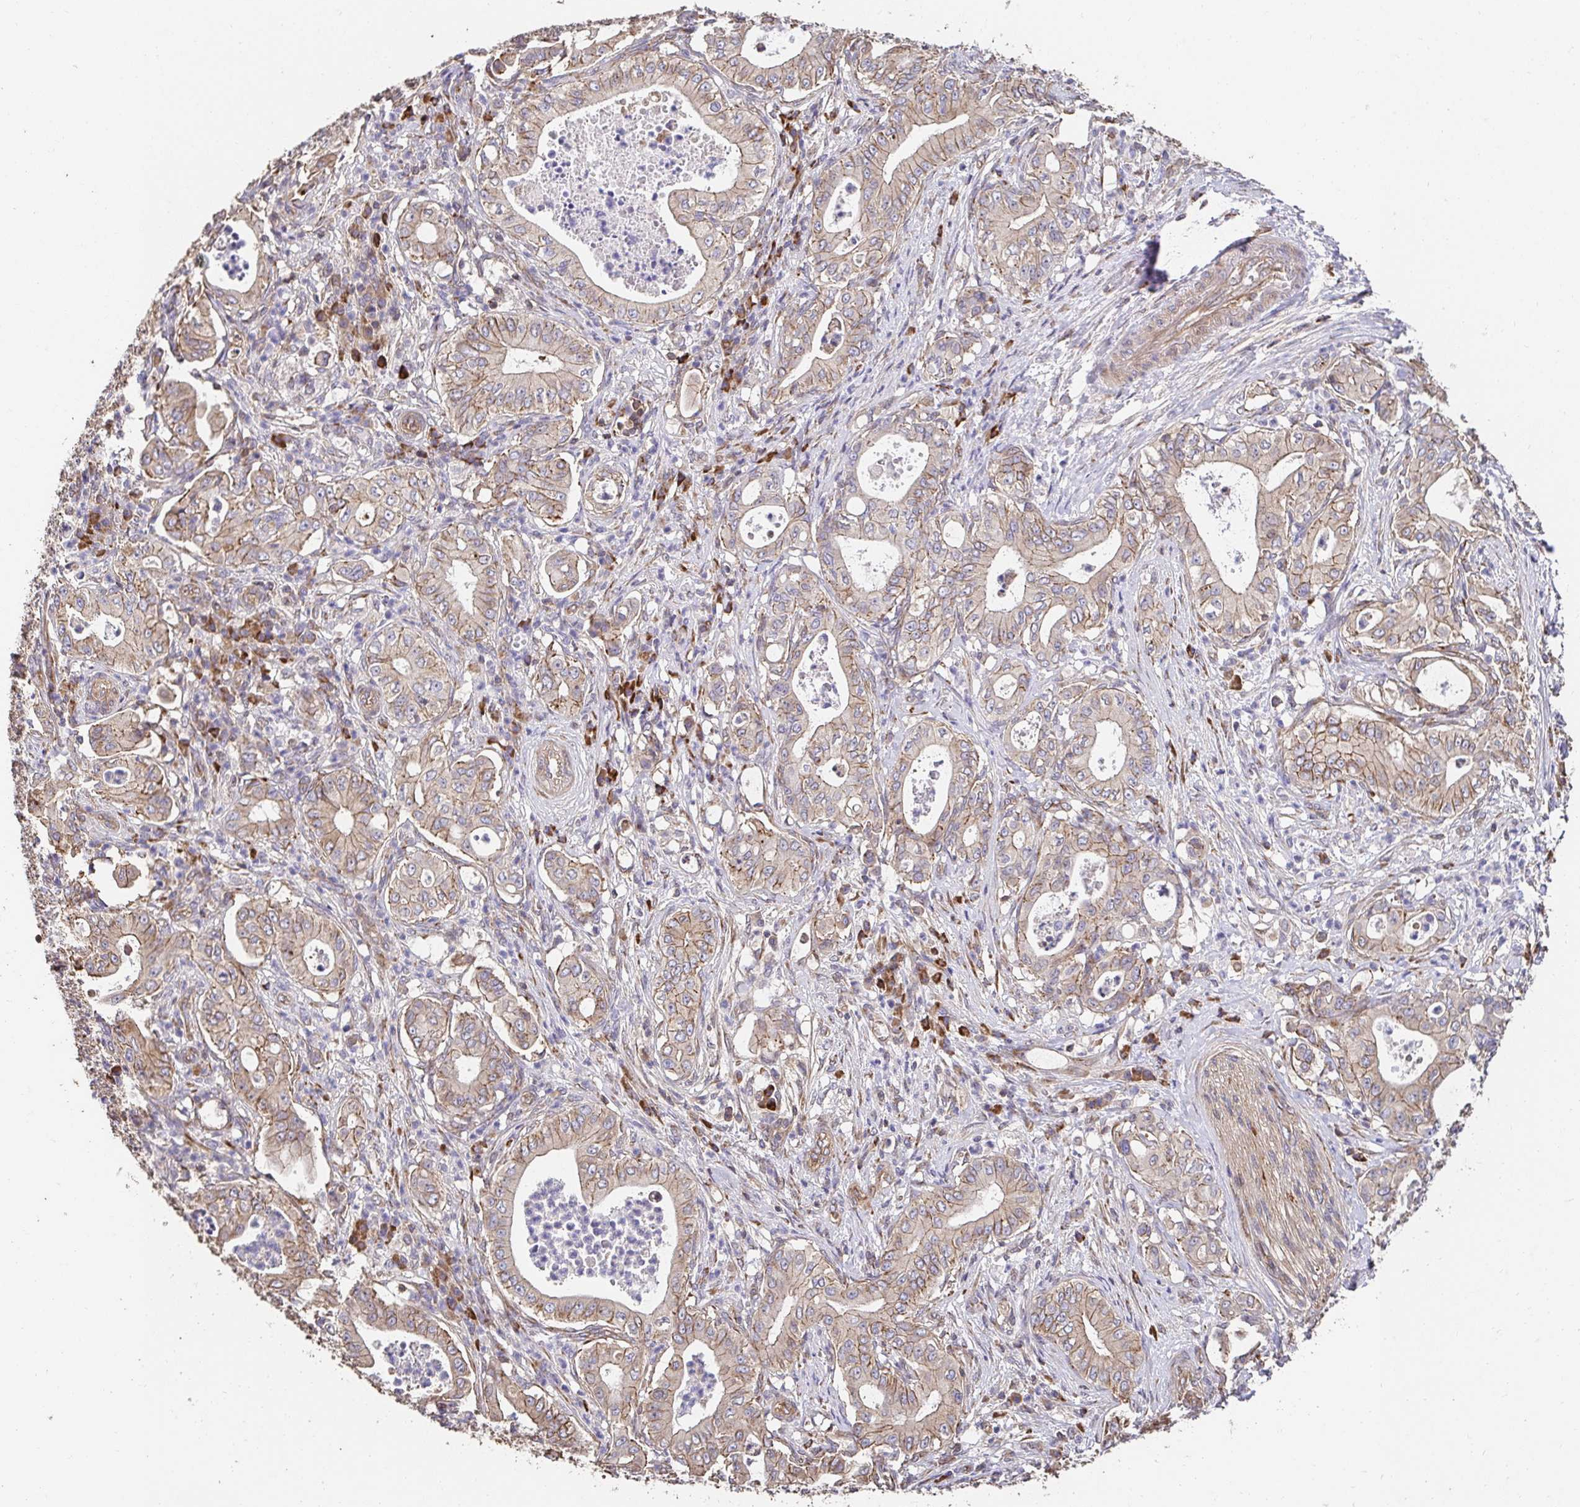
{"staining": {"intensity": "moderate", "quantity": ">75%", "location": "cytoplasmic/membranous"}, "tissue": "pancreatic cancer", "cell_type": "Tumor cells", "image_type": "cancer", "snomed": [{"axis": "morphology", "description": "Adenocarcinoma, NOS"}, {"axis": "topography", "description": "Pancreas"}], "caption": "Adenocarcinoma (pancreatic) tissue reveals moderate cytoplasmic/membranous expression in approximately >75% of tumor cells Nuclei are stained in blue.", "gene": "APBB1", "patient": {"sex": "male", "age": 71}}